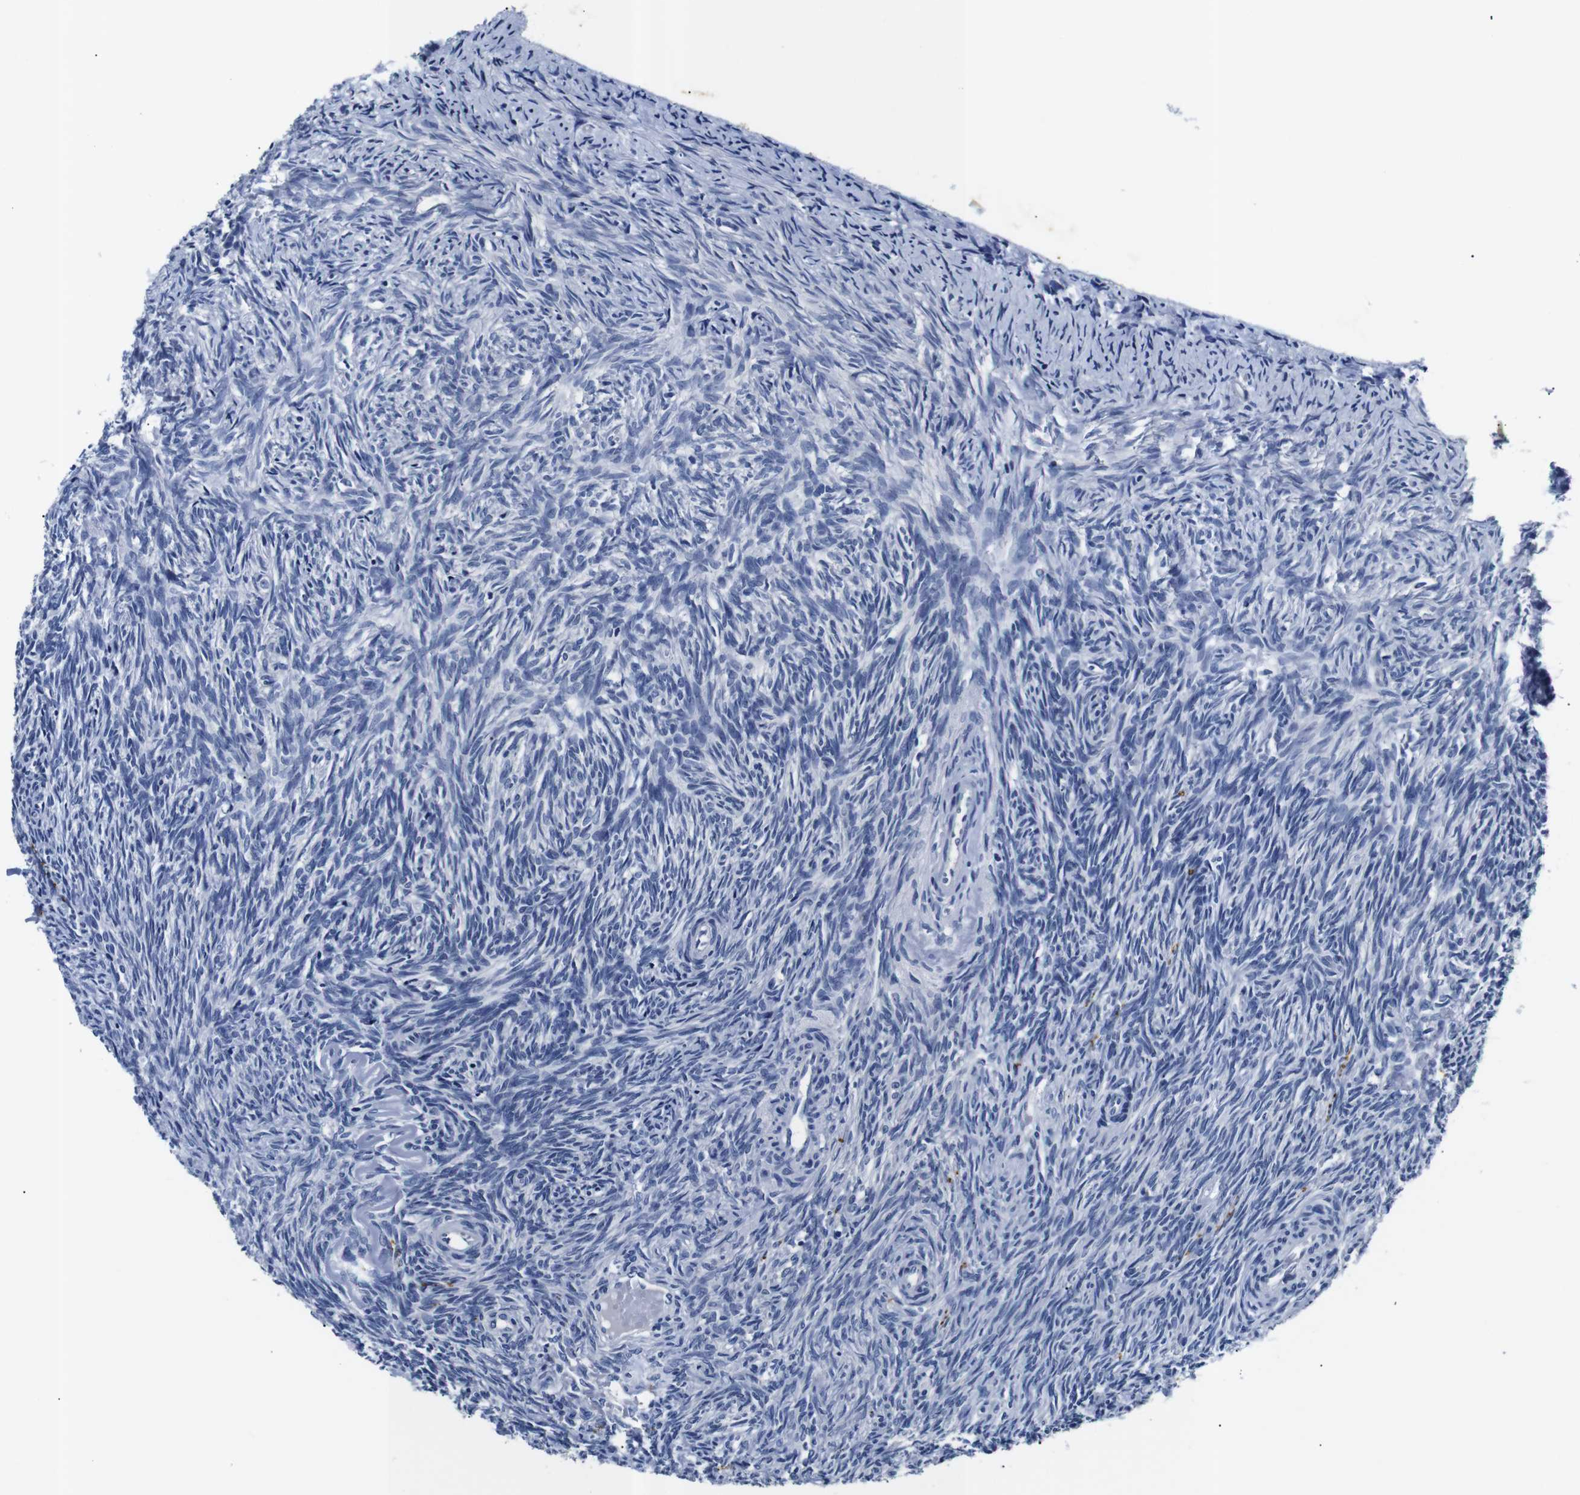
{"staining": {"intensity": "negative", "quantity": "none", "location": "none"}, "tissue": "ovary", "cell_type": "Ovarian stroma cells", "image_type": "normal", "snomed": [{"axis": "morphology", "description": "Normal tissue, NOS"}, {"axis": "topography", "description": "Ovary"}], "caption": "DAB immunohistochemical staining of unremarkable human ovary shows no significant positivity in ovarian stroma cells.", "gene": "GAP43", "patient": {"sex": "female", "age": 41}}